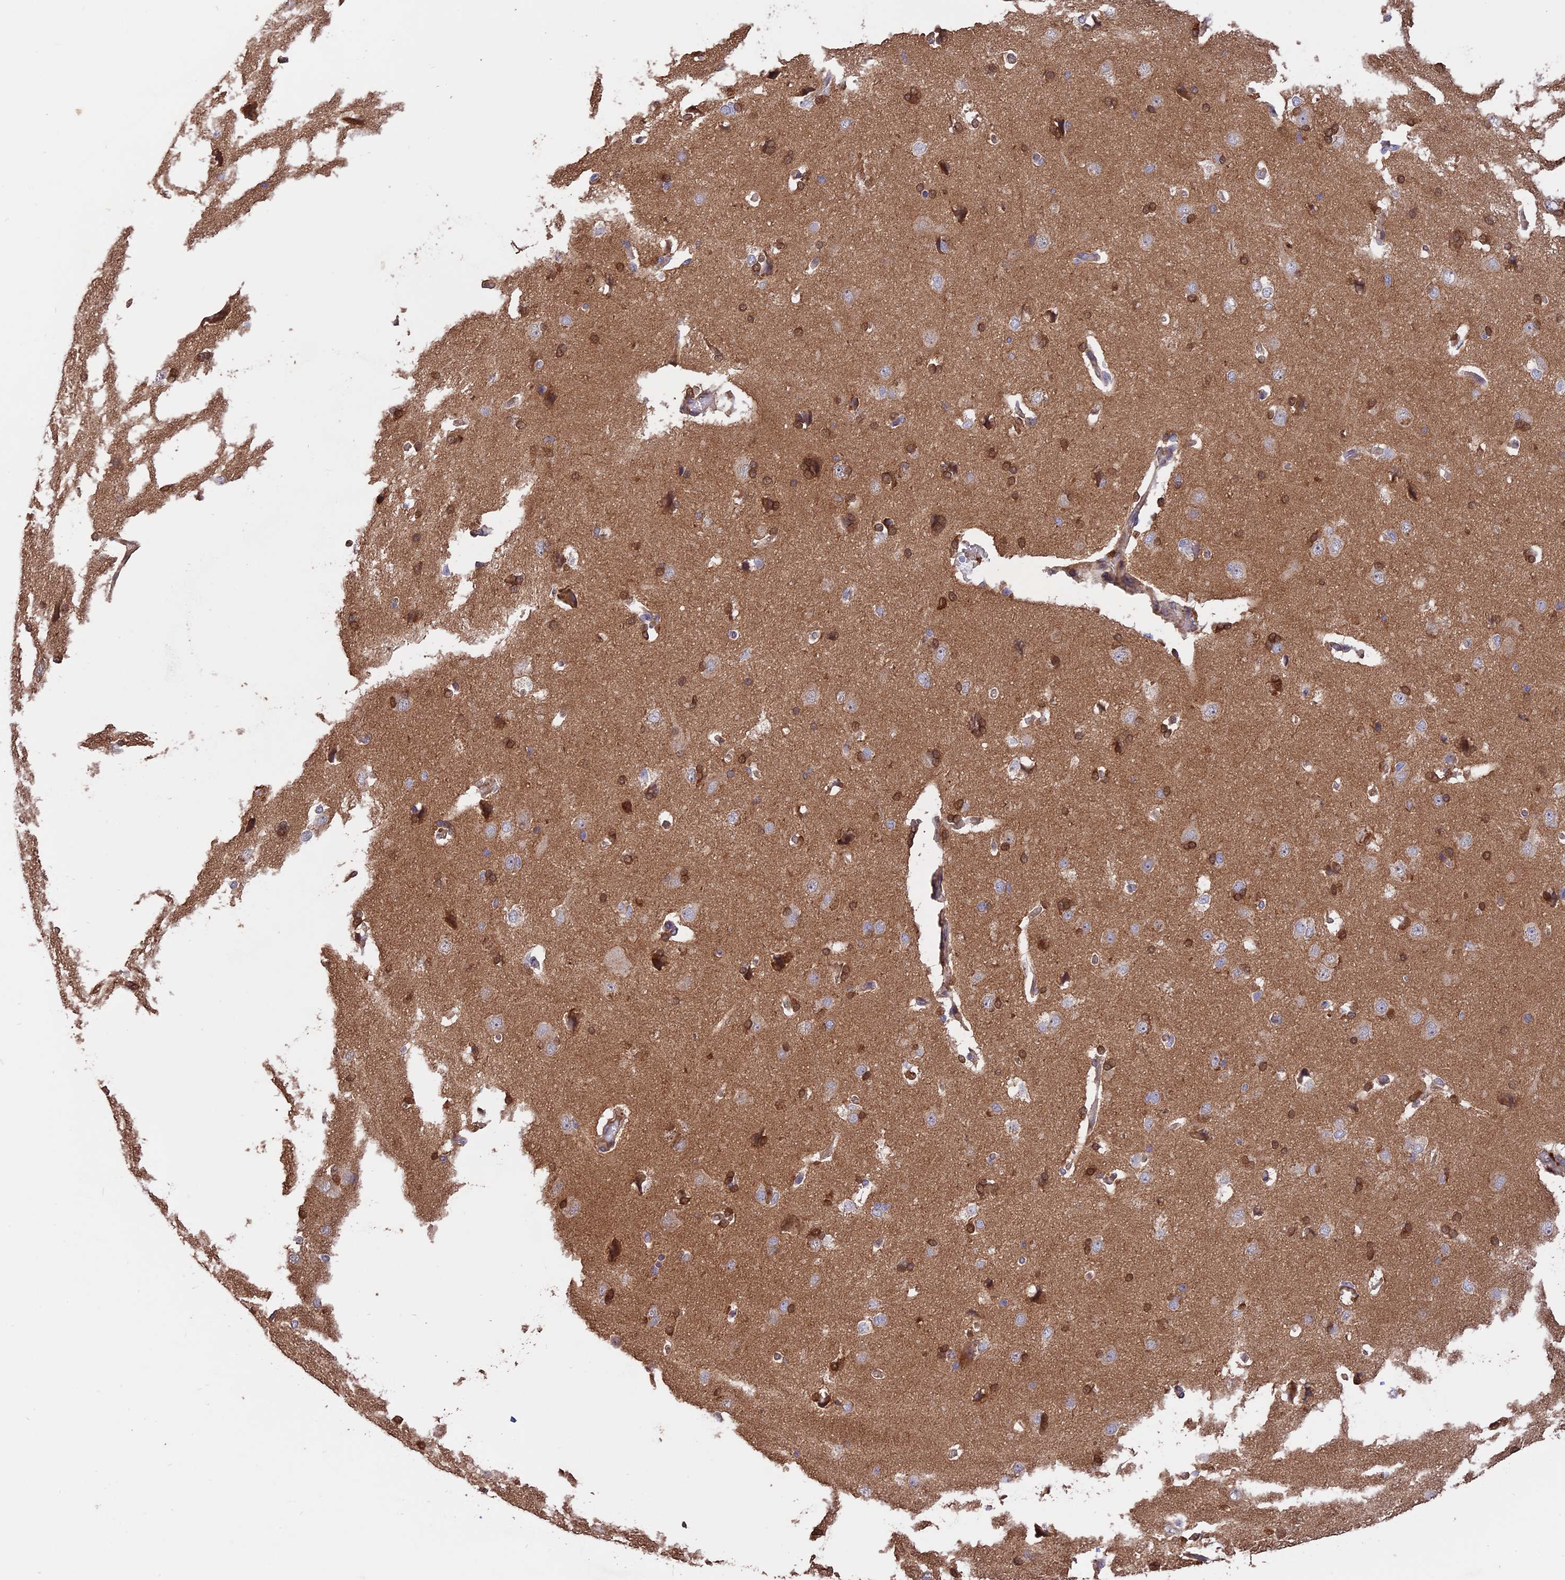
{"staining": {"intensity": "moderate", "quantity": ">75%", "location": "cytoplasmic/membranous"}, "tissue": "cerebral cortex", "cell_type": "Endothelial cells", "image_type": "normal", "snomed": [{"axis": "morphology", "description": "Normal tissue, NOS"}, {"axis": "topography", "description": "Cerebral cortex"}], "caption": "Protein staining exhibits moderate cytoplasmic/membranous expression in about >75% of endothelial cells in normal cerebral cortex.", "gene": "RASAL1", "patient": {"sex": "male", "age": 62}}